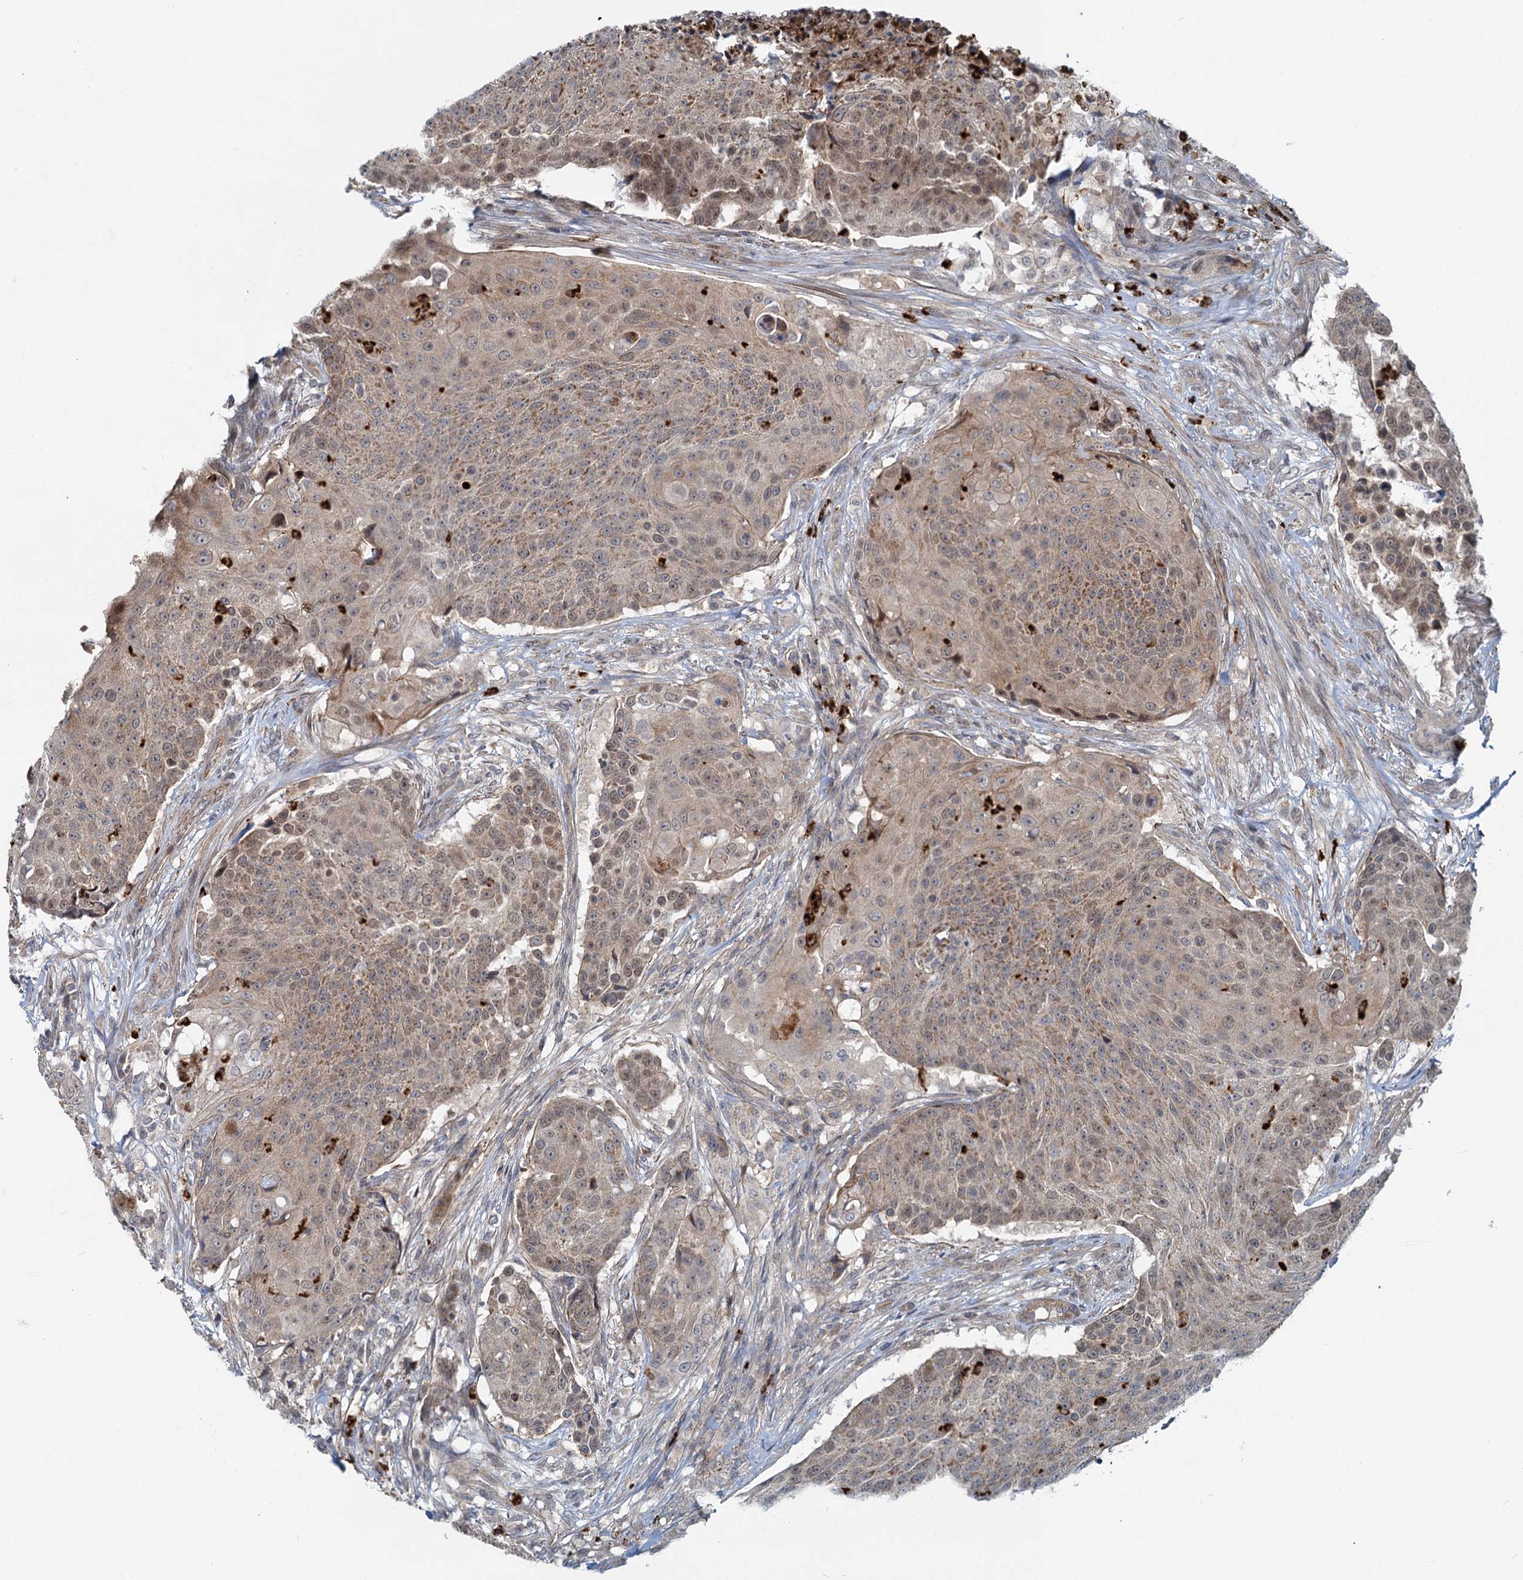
{"staining": {"intensity": "weak", "quantity": ">75%", "location": "cytoplasmic/membranous"}, "tissue": "urothelial cancer", "cell_type": "Tumor cells", "image_type": "cancer", "snomed": [{"axis": "morphology", "description": "Urothelial carcinoma, High grade"}, {"axis": "topography", "description": "Urinary bladder"}], "caption": "An image of high-grade urothelial carcinoma stained for a protein exhibits weak cytoplasmic/membranous brown staining in tumor cells.", "gene": "ADCY2", "patient": {"sex": "female", "age": 63}}